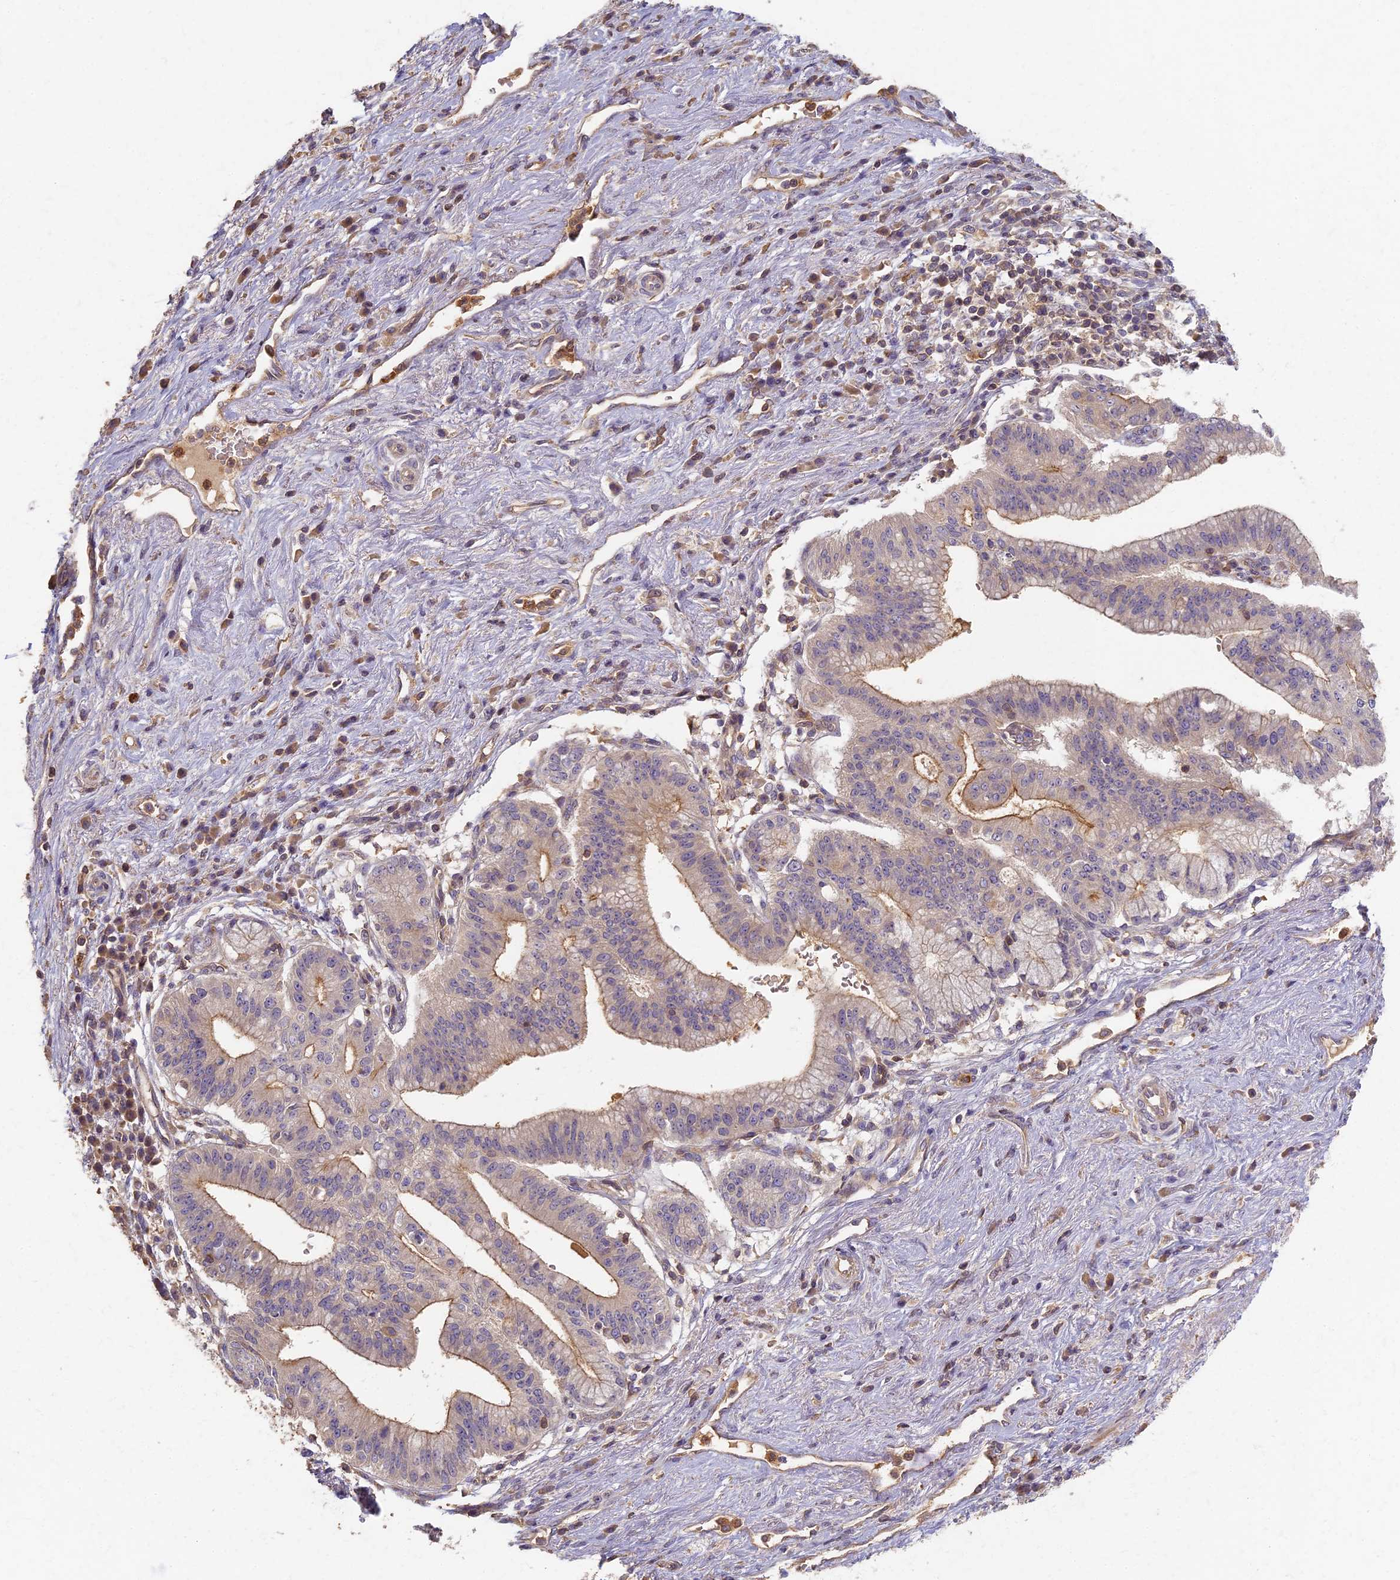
{"staining": {"intensity": "weak", "quantity": "25%-75%", "location": "cytoplasmic/membranous"}, "tissue": "pancreatic cancer", "cell_type": "Tumor cells", "image_type": "cancer", "snomed": [{"axis": "morphology", "description": "Adenocarcinoma, NOS"}, {"axis": "topography", "description": "Pancreas"}], "caption": "The micrograph reveals immunohistochemical staining of pancreatic adenocarcinoma. There is weak cytoplasmic/membranous expression is present in approximately 25%-75% of tumor cells. The protein of interest is stained brown, and the nuclei are stained in blue (DAB IHC with brightfield microscopy, high magnification).", "gene": "AP4E1", "patient": {"sex": "male", "age": 68}}